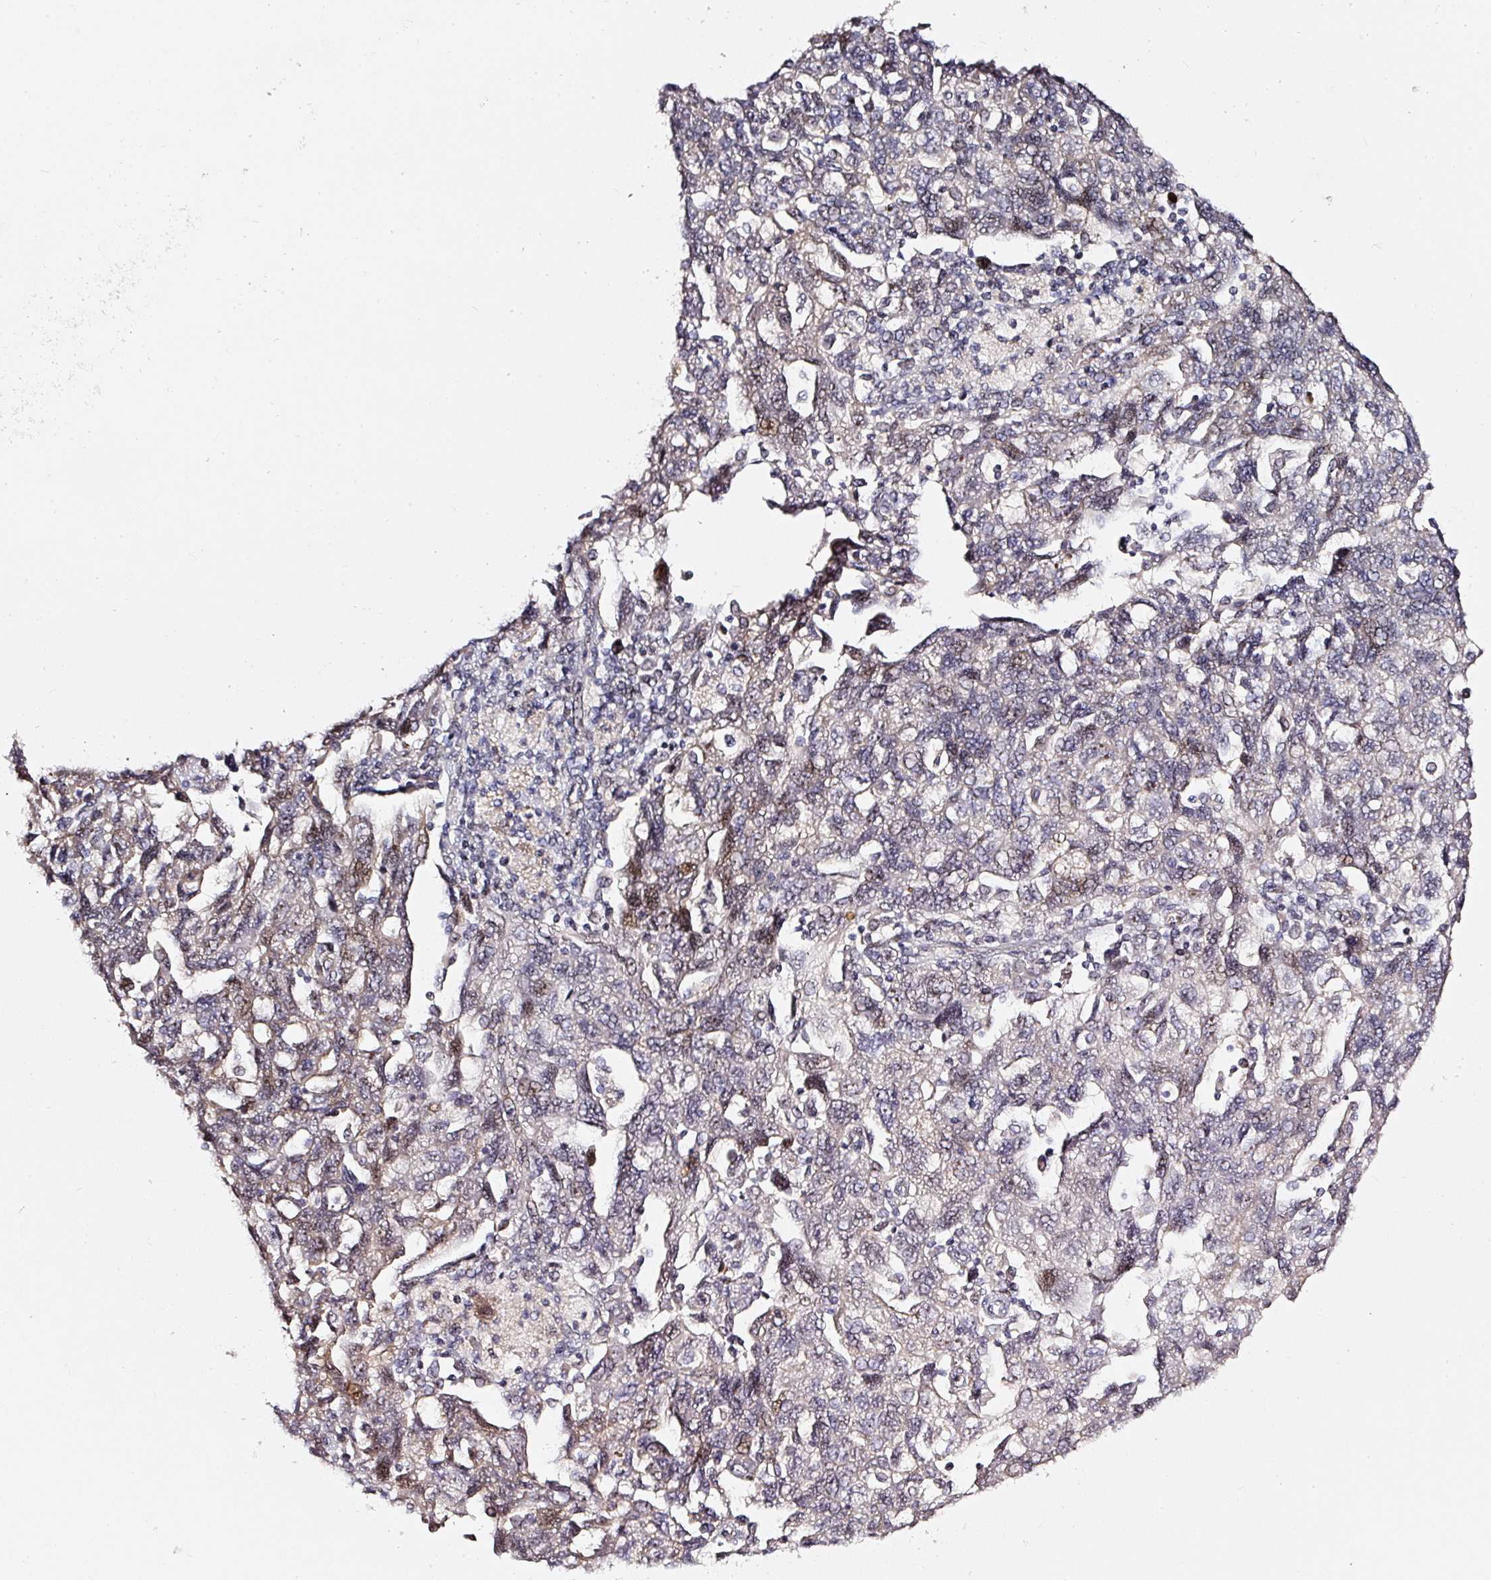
{"staining": {"intensity": "weak", "quantity": "25%-75%", "location": "nuclear"}, "tissue": "ovarian cancer", "cell_type": "Tumor cells", "image_type": "cancer", "snomed": [{"axis": "morphology", "description": "Carcinoma, NOS"}, {"axis": "morphology", "description": "Cystadenocarcinoma, serous, NOS"}, {"axis": "topography", "description": "Ovary"}], "caption": "Brown immunohistochemical staining in ovarian carcinoma displays weak nuclear positivity in about 25%-75% of tumor cells.", "gene": "MXRA8", "patient": {"sex": "female", "age": 69}}